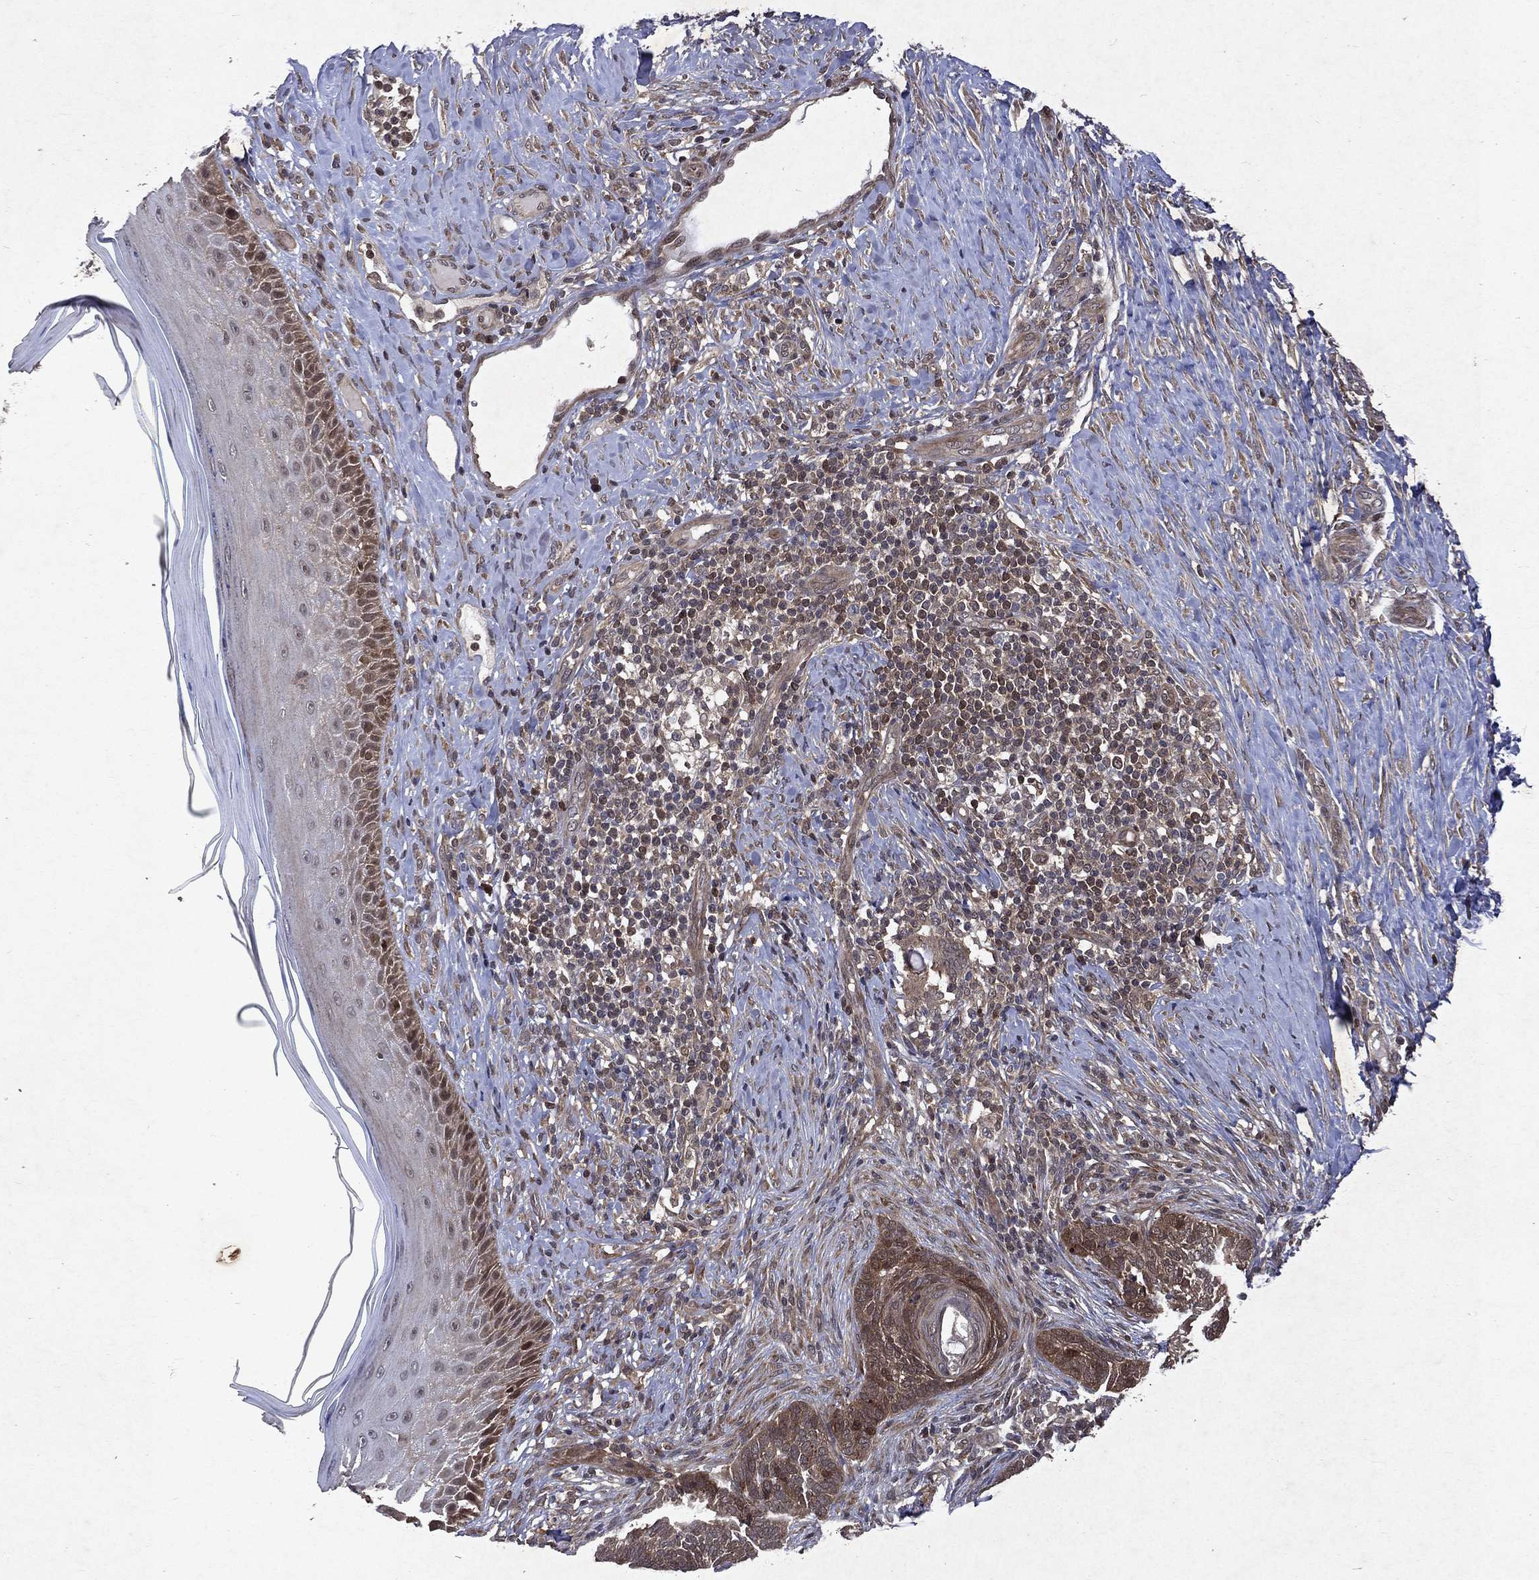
{"staining": {"intensity": "moderate", "quantity": ">75%", "location": "cytoplasmic/membranous"}, "tissue": "skin cancer", "cell_type": "Tumor cells", "image_type": "cancer", "snomed": [{"axis": "morphology", "description": "Normal tissue, NOS"}, {"axis": "morphology", "description": "Basal cell carcinoma"}, {"axis": "topography", "description": "Skin"}], "caption": "IHC staining of basal cell carcinoma (skin), which demonstrates medium levels of moderate cytoplasmic/membranous staining in approximately >75% of tumor cells indicating moderate cytoplasmic/membranous protein positivity. The staining was performed using DAB (3,3'-diaminobenzidine) (brown) for protein detection and nuclei were counterstained in hematoxylin (blue).", "gene": "MTAP", "patient": {"sex": "male", "age": 46}}